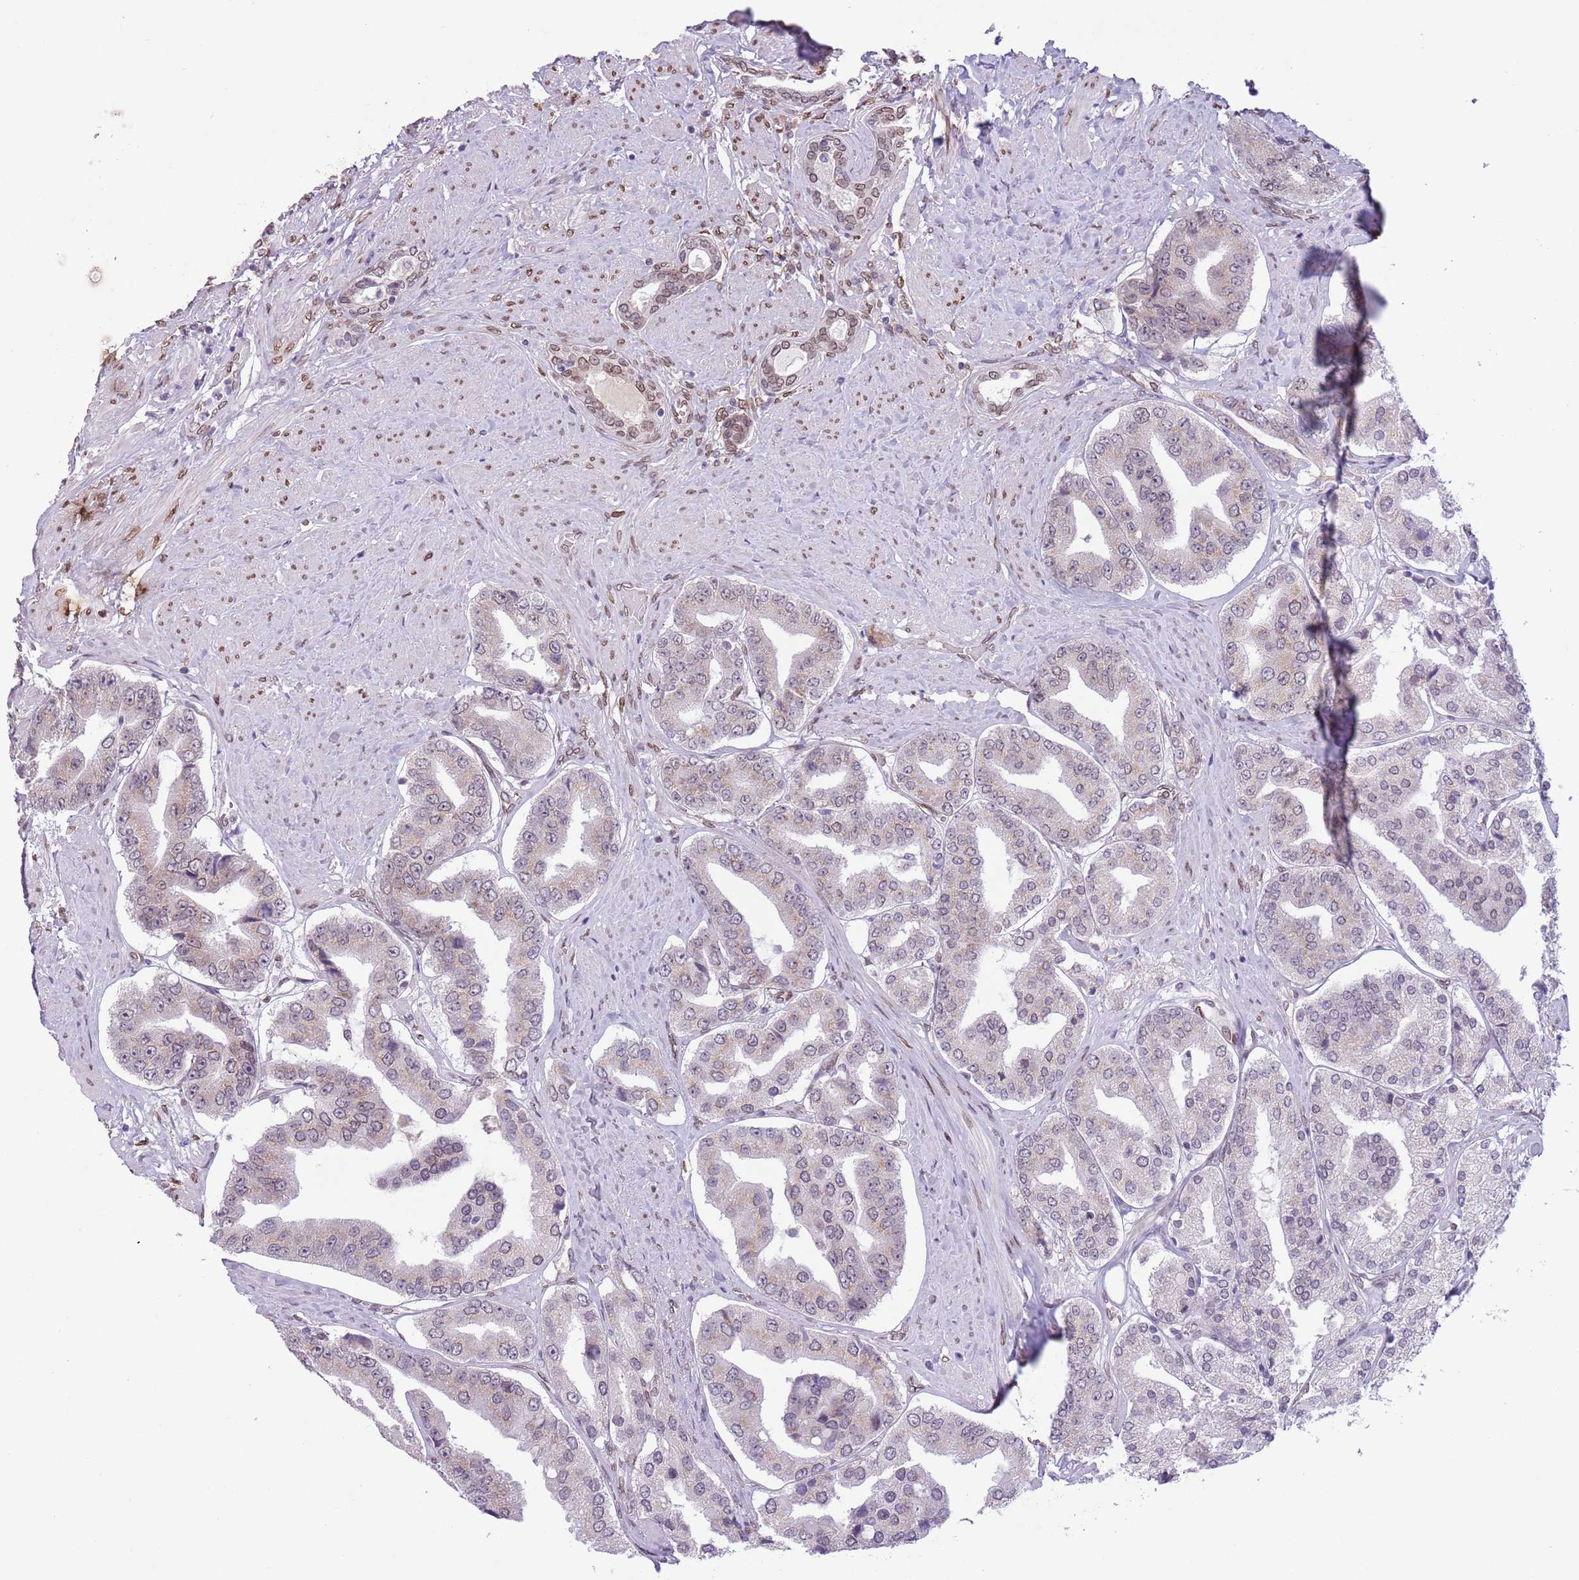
{"staining": {"intensity": "negative", "quantity": "none", "location": "none"}, "tissue": "prostate cancer", "cell_type": "Tumor cells", "image_type": "cancer", "snomed": [{"axis": "morphology", "description": "Adenocarcinoma, High grade"}, {"axis": "topography", "description": "Prostate"}], "caption": "Immunohistochemistry of adenocarcinoma (high-grade) (prostate) displays no staining in tumor cells. The staining was performed using DAB to visualize the protein expression in brown, while the nuclei were stained in blue with hematoxylin (Magnification: 20x).", "gene": "ZGLP1", "patient": {"sex": "male", "age": 63}}